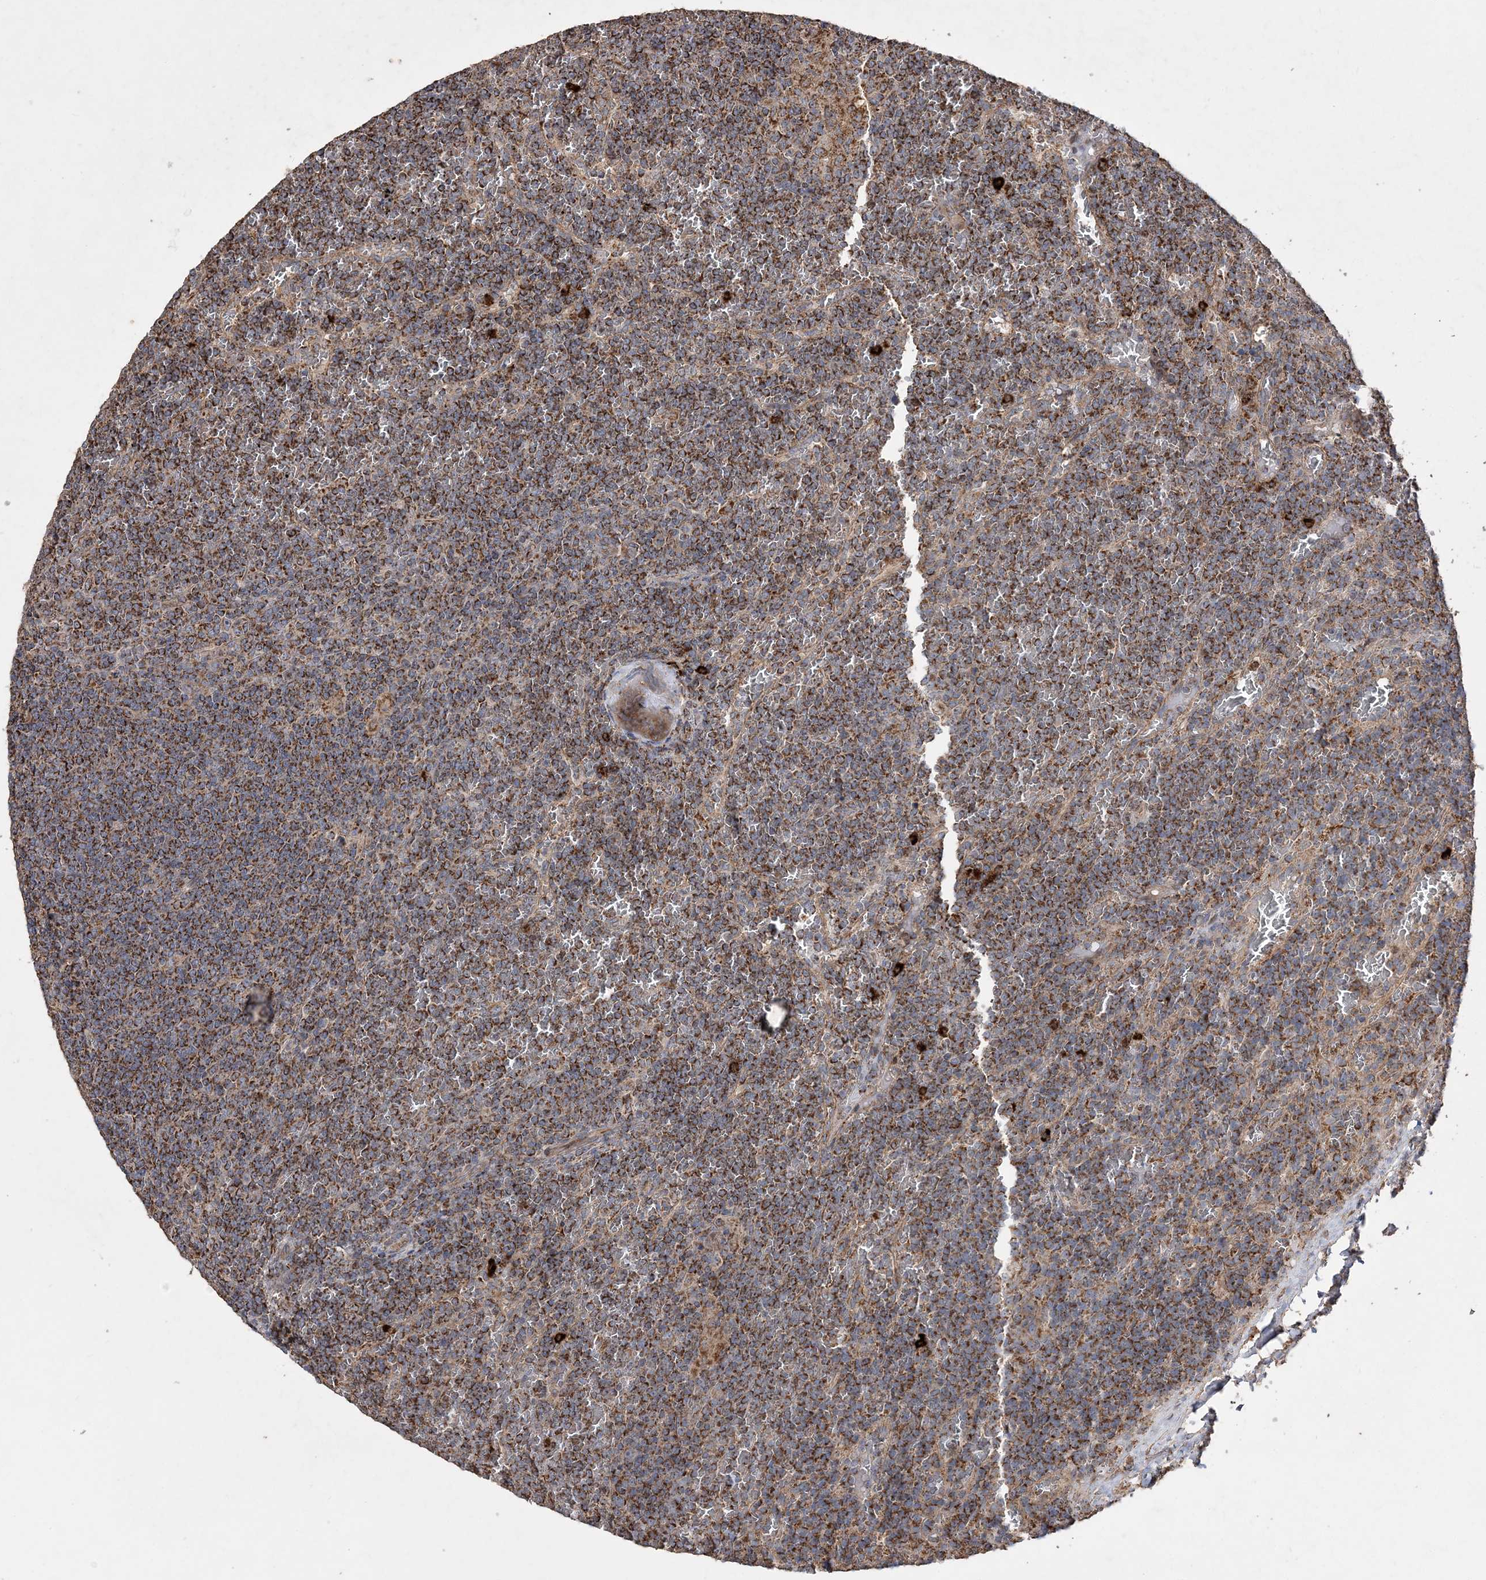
{"staining": {"intensity": "strong", "quantity": ">75%", "location": "cytoplasmic/membranous"}, "tissue": "lymphoma", "cell_type": "Tumor cells", "image_type": "cancer", "snomed": [{"axis": "morphology", "description": "Malignant lymphoma, non-Hodgkin's type, Low grade"}, {"axis": "topography", "description": "Spleen"}], "caption": "Immunohistochemical staining of human low-grade malignant lymphoma, non-Hodgkin's type reveals high levels of strong cytoplasmic/membranous protein staining in approximately >75% of tumor cells.", "gene": "POC5", "patient": {"sex": "female", "age": 19}}